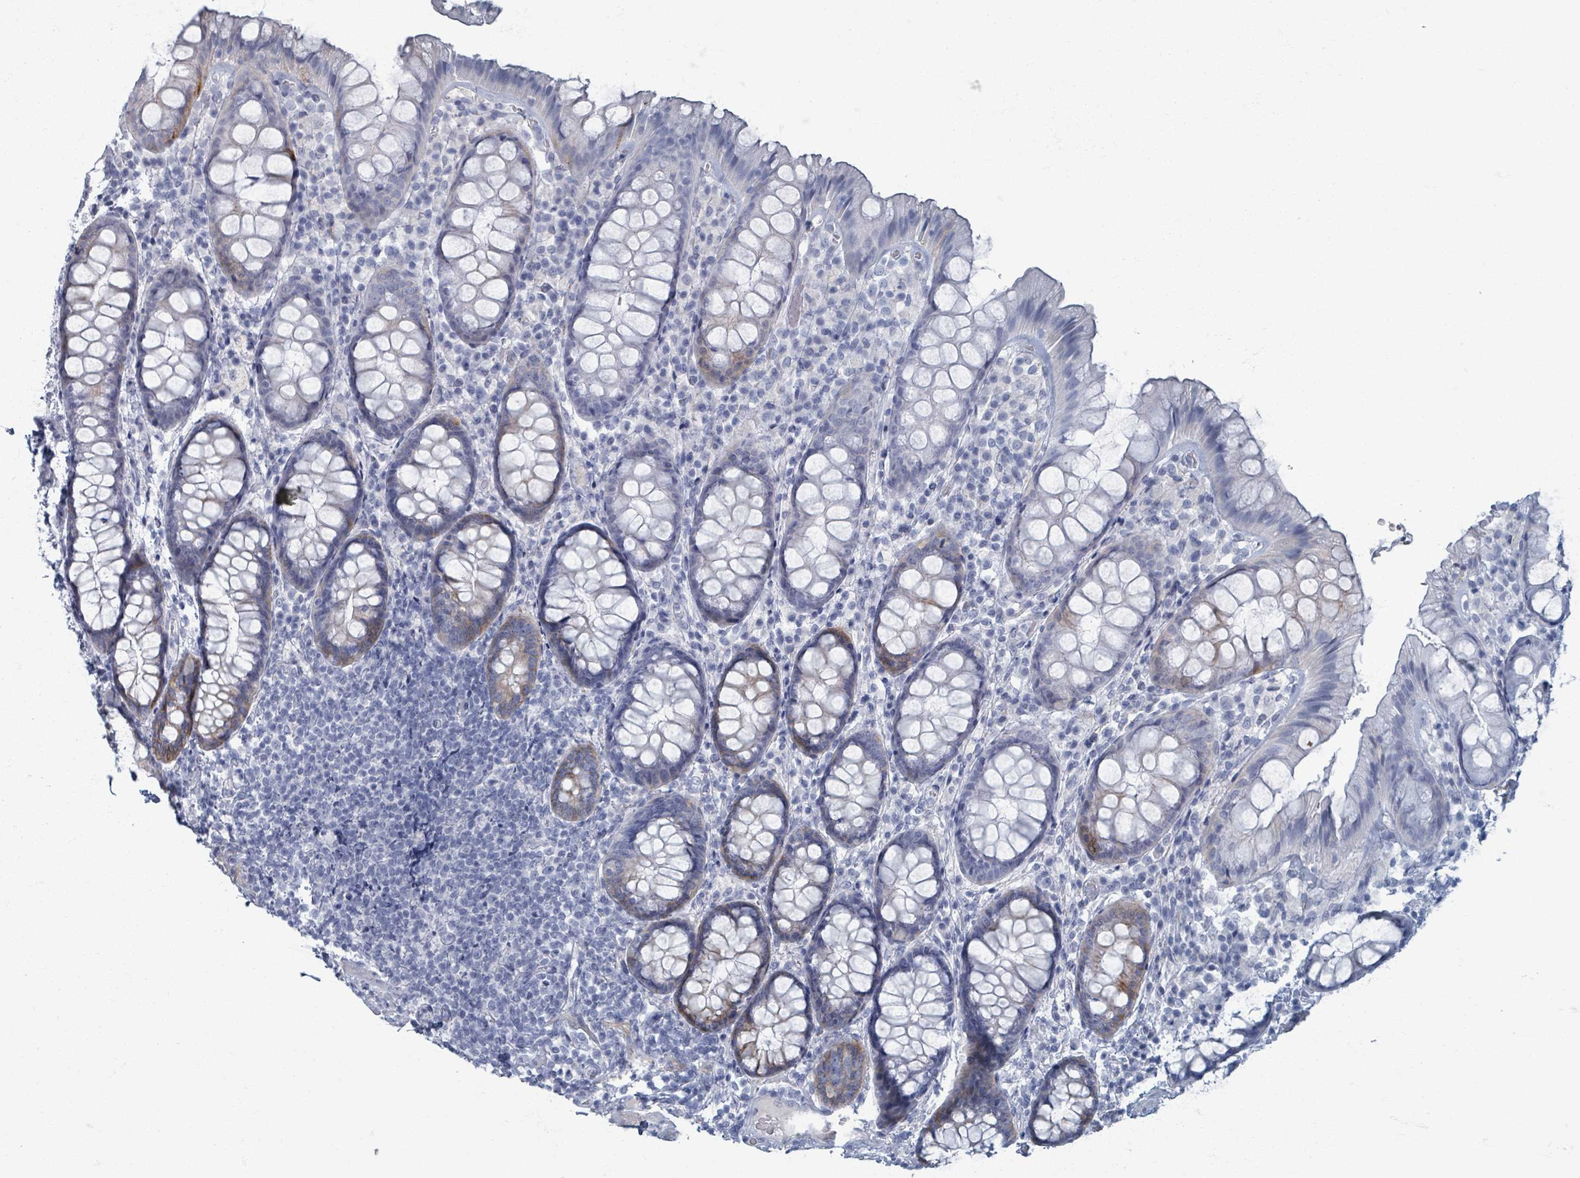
{"staining": {"intensity": "moderate", "quantity": "<25%", "location": "cytoplasmic/membranous"}, "tissue": "rectum", "cell_type": "Glandular cells", "image_type": "normal", "snomed": [{"axis": "morphology", "description": "Normal tissue, NOS"}, {"axis": "topography", "description": "Rectum"}], "caption": "Immunohistochemistry of unremarkable human rectum displays low levels of moderate cytoplasmic/membranous expression in about <25% of glandular cells.", "gene": "TAS2R1", "patient": {"sex": "male", "age": 83}}